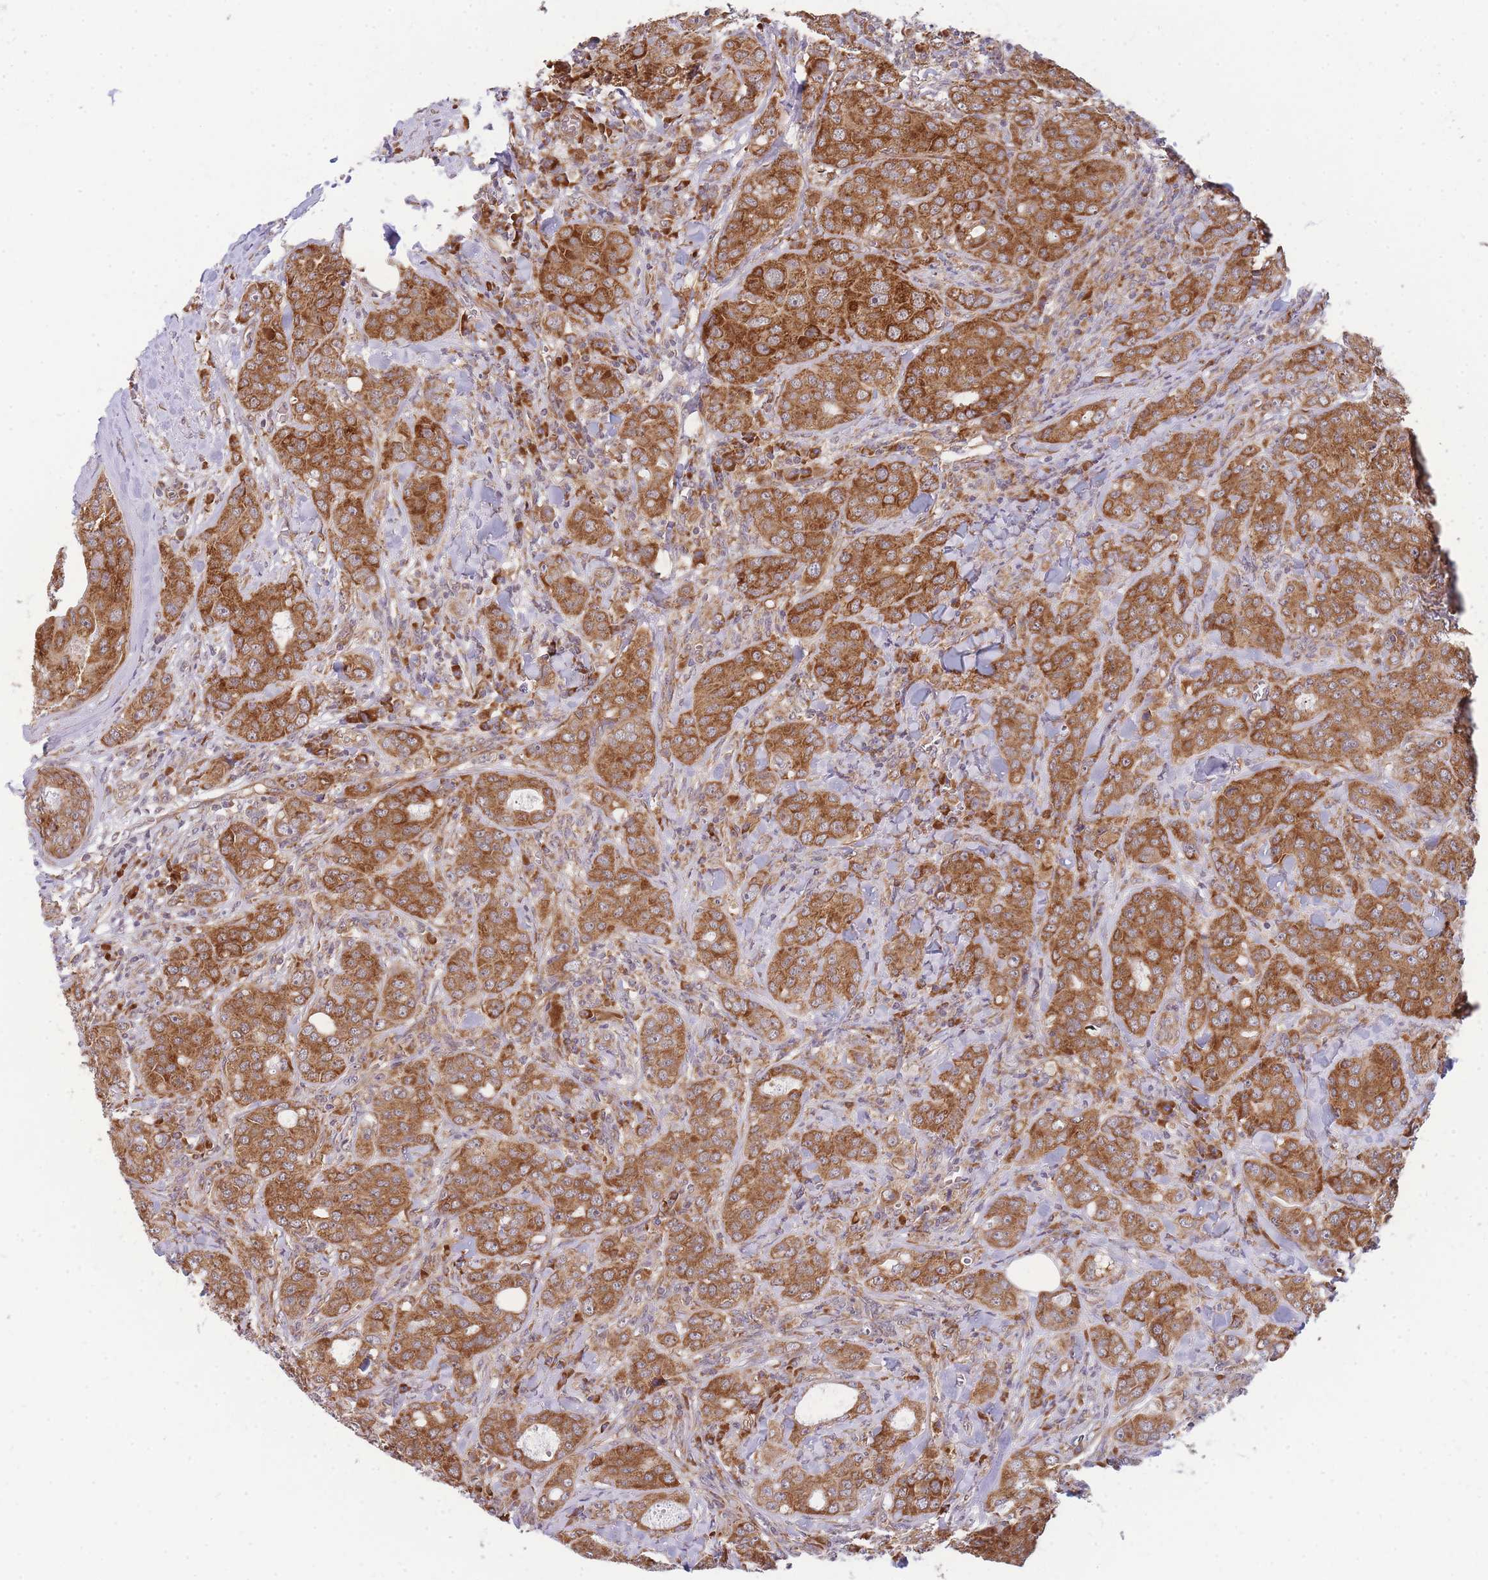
{"staining": {"intensity": "moderate", "quantity": ">75%", "location": "cytoplasmic/membranous"}, "tissue": "breast cancer", "cell_type": "Tumor cells", "image_type": "cancer", "snomed": [{"axis": "morphology", "description": "Duct carcinoma"}, {"axis": "topography", "description": "Breast"}], "caption": "Breast intraductal carcinoma was stained to show a protein in brown. There is medium levels of moderate cytoplasmic/membranous expression in approximately >75% of tumor cells.", "gene": "MRPL23", "patient": {"sex": "female", "age": 43}}